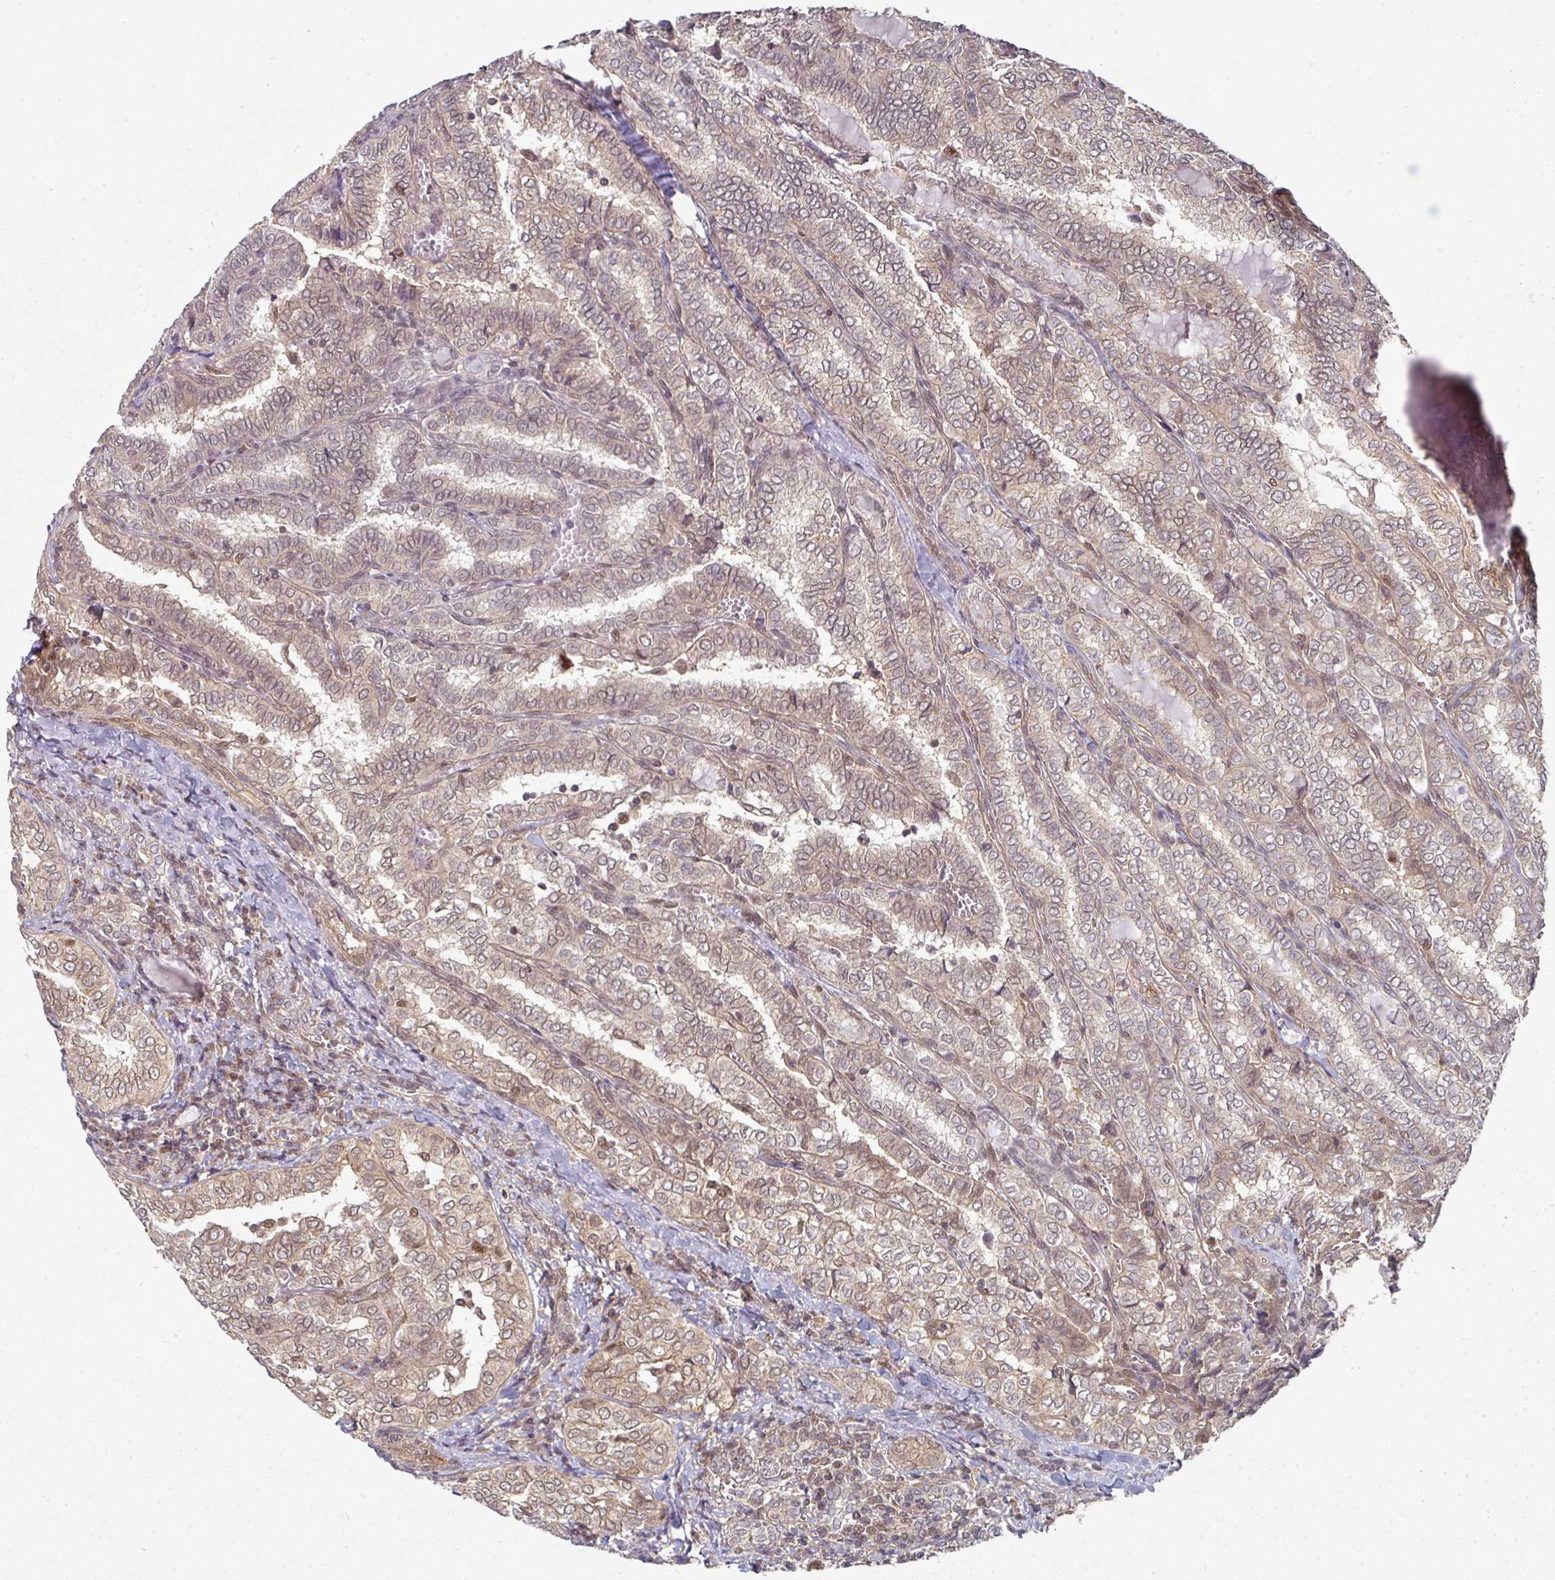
{"staining": {"intensity": "weak", "quantity": "25%-75%", "location": "cytoplasmic/membranous"}, "tissue": "thyroid cancer", "cell_type": "Tumor cells", "image_type": "cancer", "snomed": [{"axis": "morphology", "description": "Papillary adenocarcinoma, NOS"}, {"axis": "topography", "description": "Thyroid gland"}], "caption": "A brown stain highlights weak cytoplasmic/membranous positivity of a protein in thyroid cancer tumor cells.", "gene": "PSME3IP1", "patient": {"sex": "female", "age": 30}}